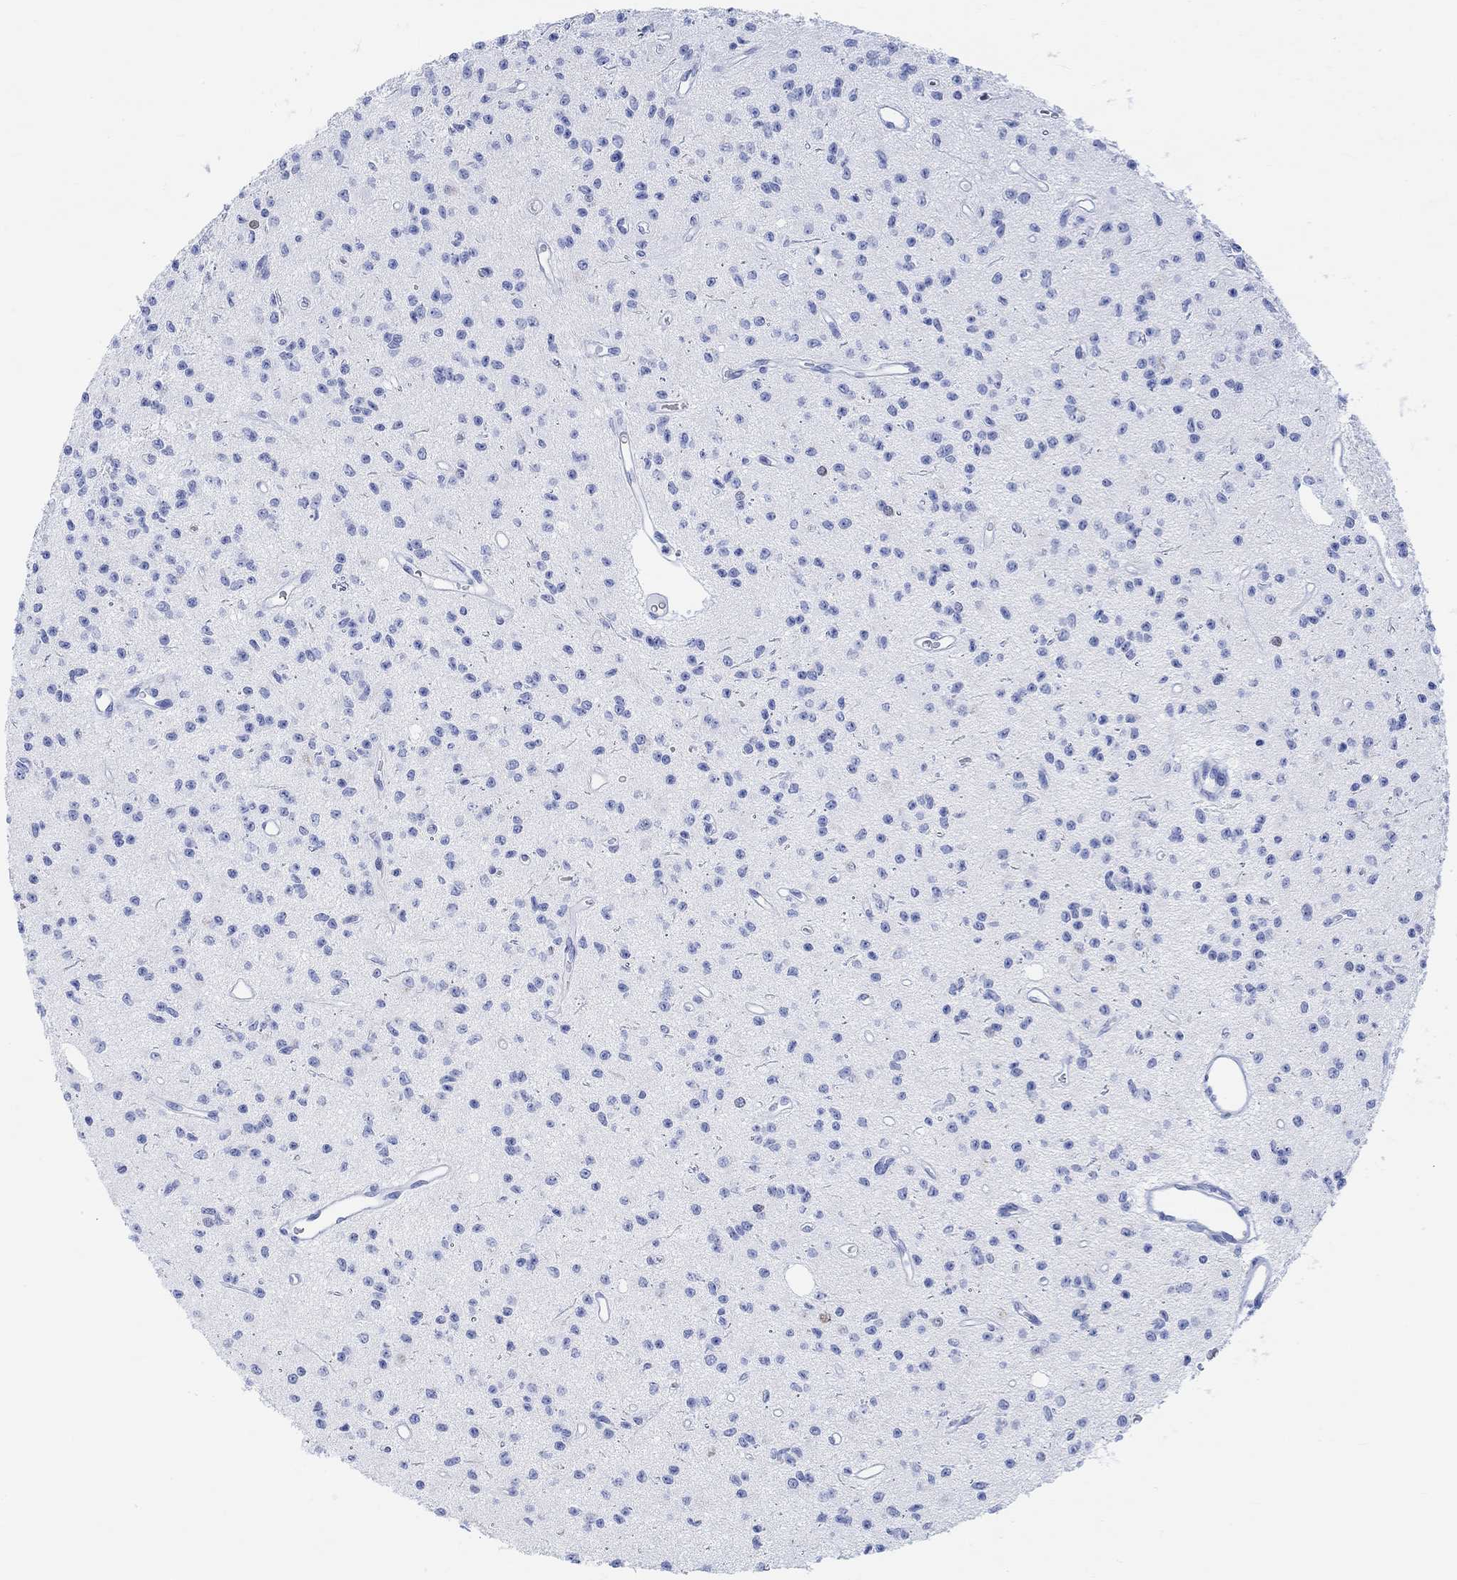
{"staining": {"intensity": "negative", "quantity": "none", "location": "none"}, "tissue": "glioma", "cell_type": "Tumor cells", "image_type": "cancer", "snomed": [{"axis": "morphology", "description": "Glioma, malignant, Low grade"}, {"axis": "topography", "description": "Brain"}], "caption": "Image shows no protein positivity in tumor cells of glioma tissue. (DAB IHC visualized using brightfield microscopy, high magnification).", "gene": "TPPP3", "patient": {"sex": "female", "age": 45}}